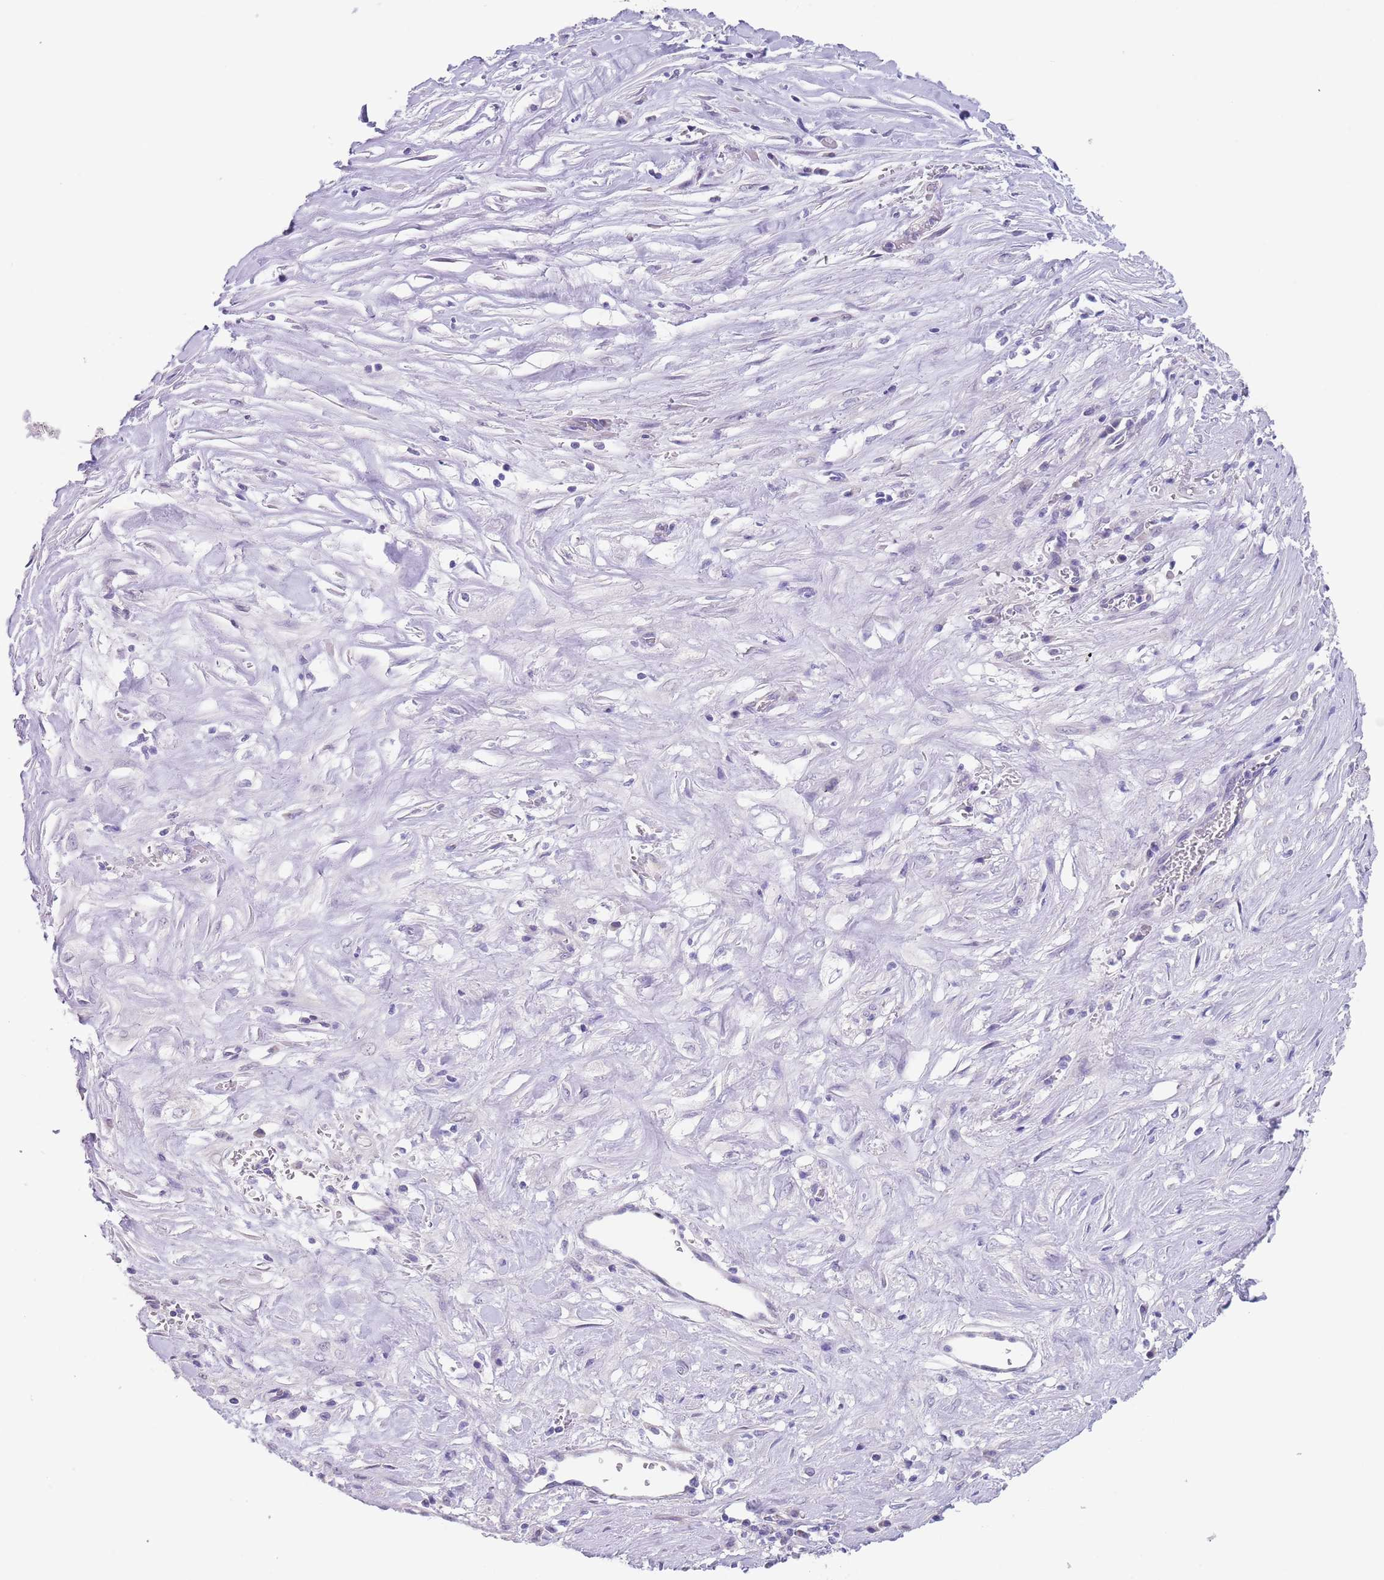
{"staining": {"intensity": "negative", "quantity": "none", "location": "none"}, "tissue": "pancreatic cancer", "cell_type": "Tumor cells", "image_type": "cancer", "snomed": [{"axis": "morphology", "description": "Adenocarcinoma, NOS"}, {"axis": "topography", "description": "Pancreas"}], "caption": "A high-resolution photomicrograph shows immunohistochemistry (IHC) staining of pancreatic cancer (adenocarcinoma), which displays no significant expression in tumor cells.", "gene": "SPIRE2", "patient": {"sex": "male", "age": 73}}